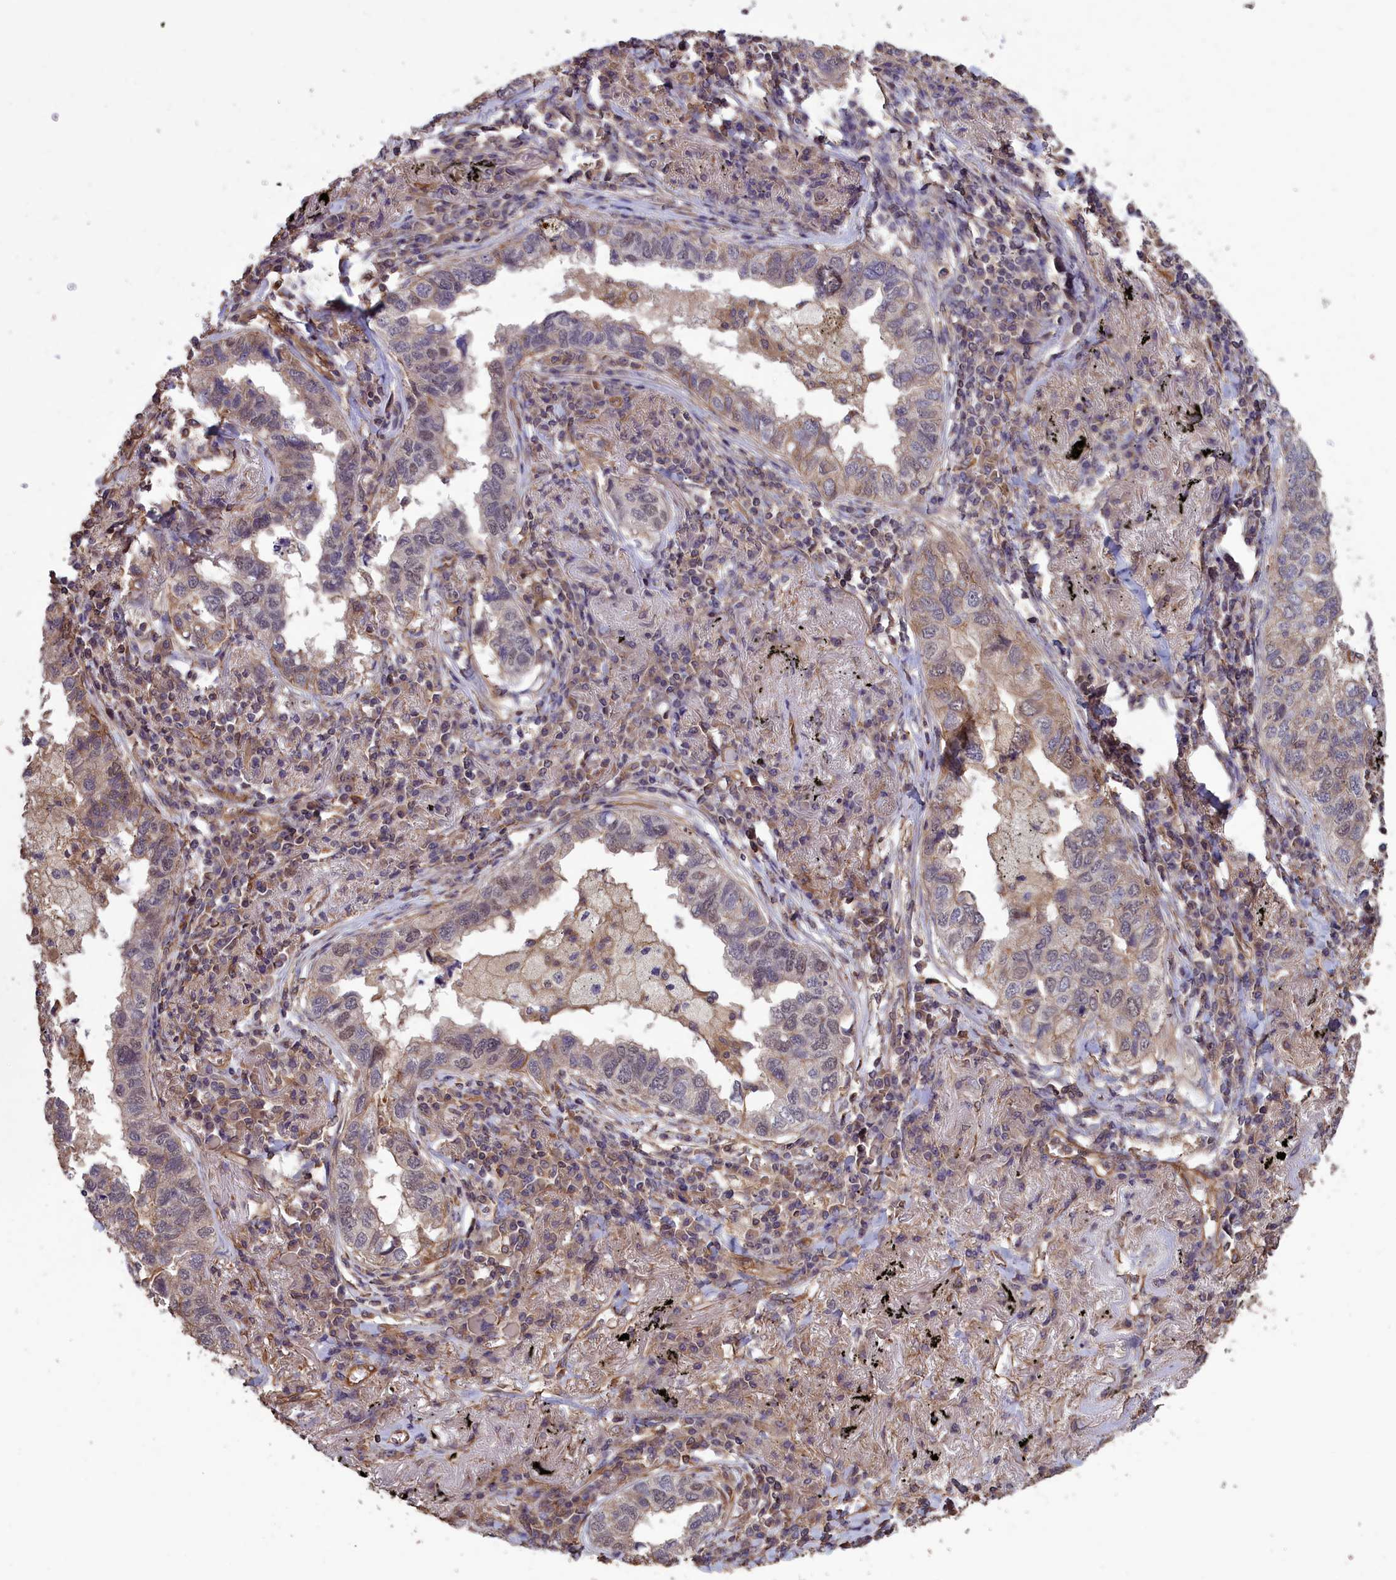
{"staining": {"intensity": "weak", "quantity": "25%-75%", "location": "cytoplasmic/membranous"}, "tissue": "lung cancer", "cell_type": "Tumor cells", "image_type": "cancer", "snomed": [{"axis": "morphology", "description": "Adenocarcinoma, NOS"}, {"axis": "topography", "description": "Lung"}], "caption": "Protein staining of lung adenocarcinoma tissue exhibits weak cytoplasmic/membranous expression in approximately 25%-75% of tumor cells. (Stains: DAB in brown, nuclei in blue, Microscopy: brightfield microscopy at high magnification).", "gene": "DAPK3", "patient": {"sex": "male", "age": 65}}